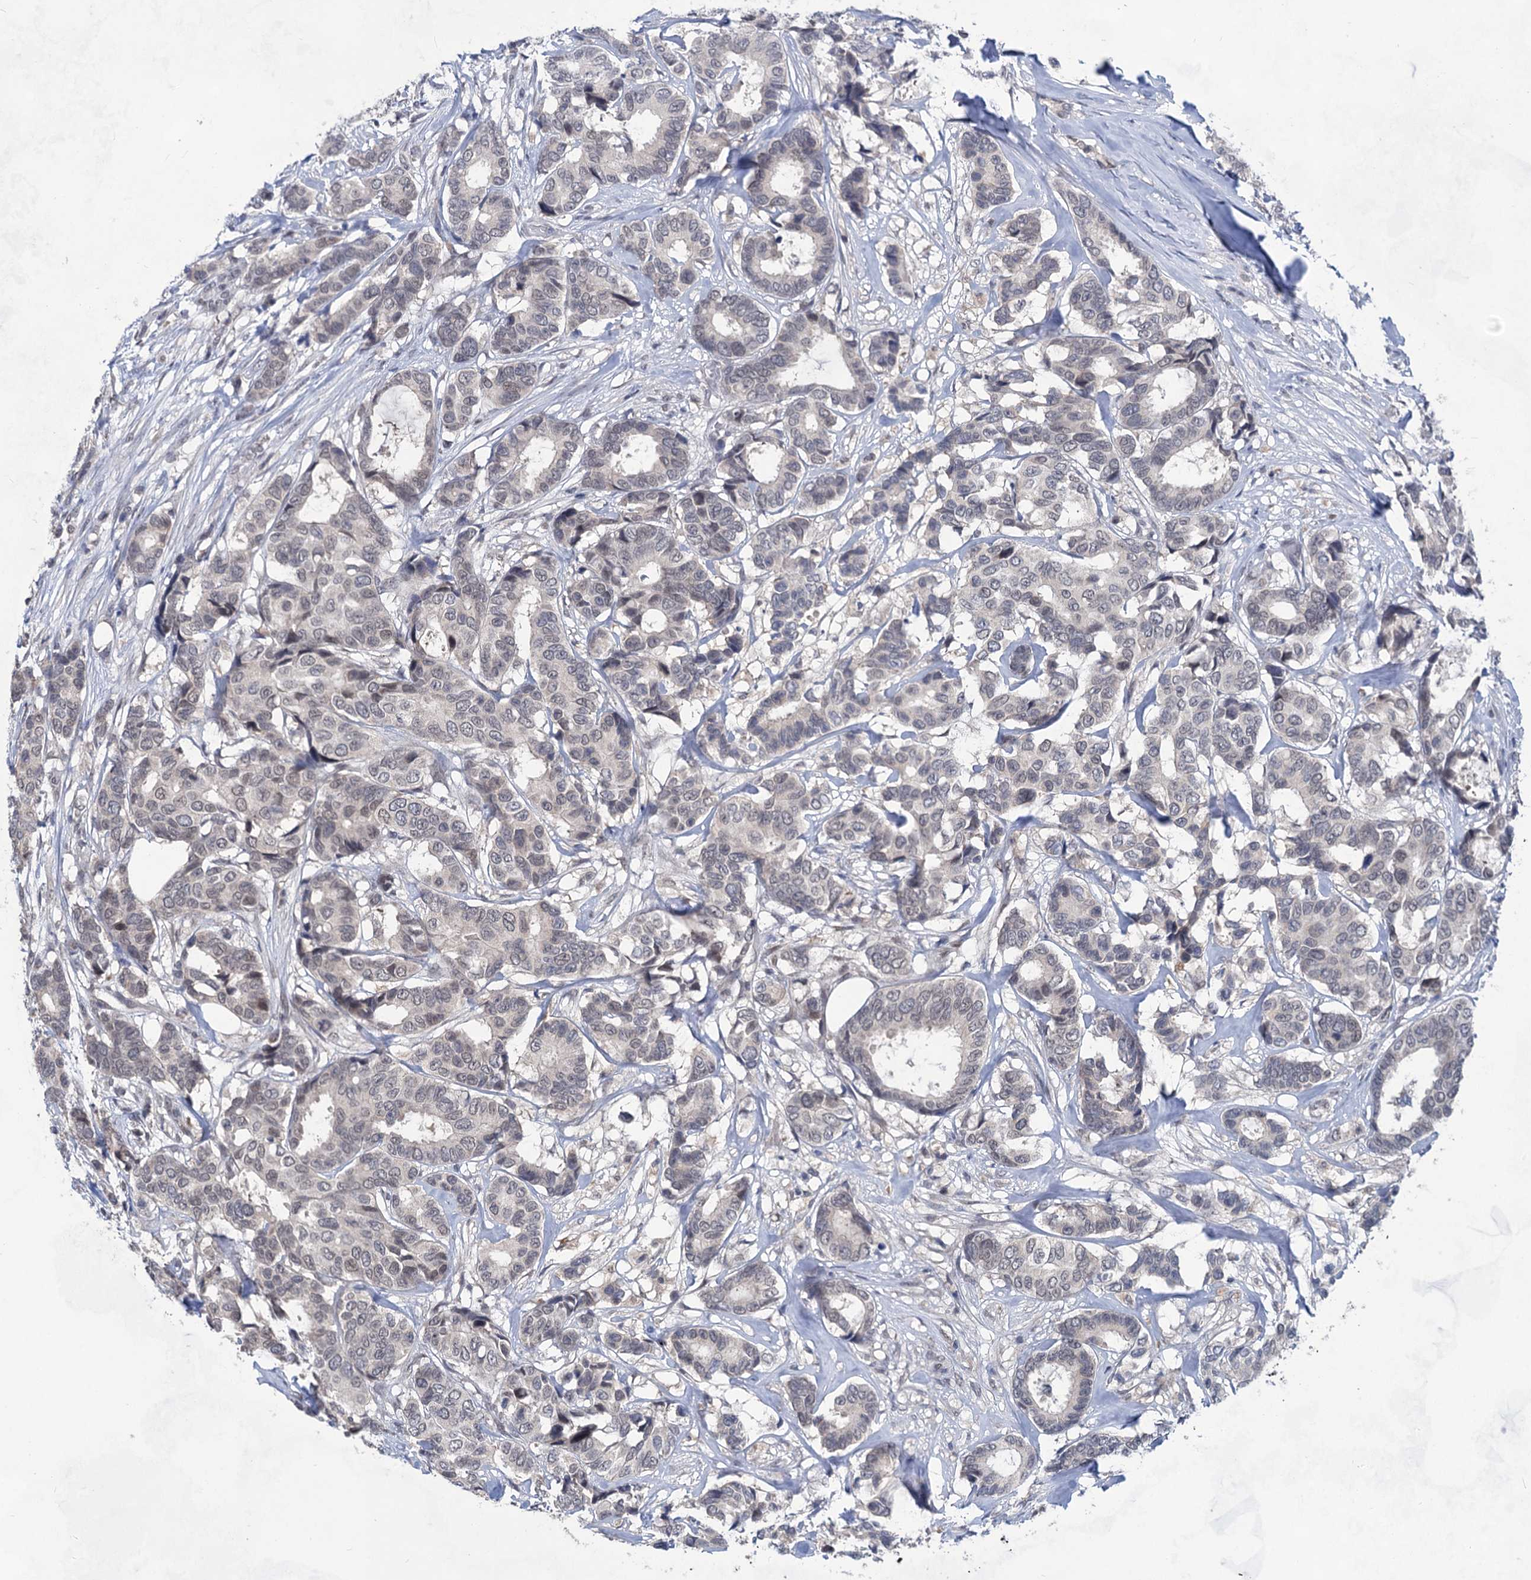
{"staining": {"intensity": "negative", "quantity": "none", "location": "none"}, "tissue": "breast cancer", "cell_type": "Tumor cells", "image_type": "cancer", "snomed": [{"axis": "morphology", "description": "Duct carcinoma"}, {"axis": "topography", "description": "Breast"}], "caption": "This is an IHC histopathology image of human breast cancer (invasive ductal carcinoma). There is no positivity in tumor cells.", "gene": "TTC17", "patient": {"sex": "female", "age": 87}}